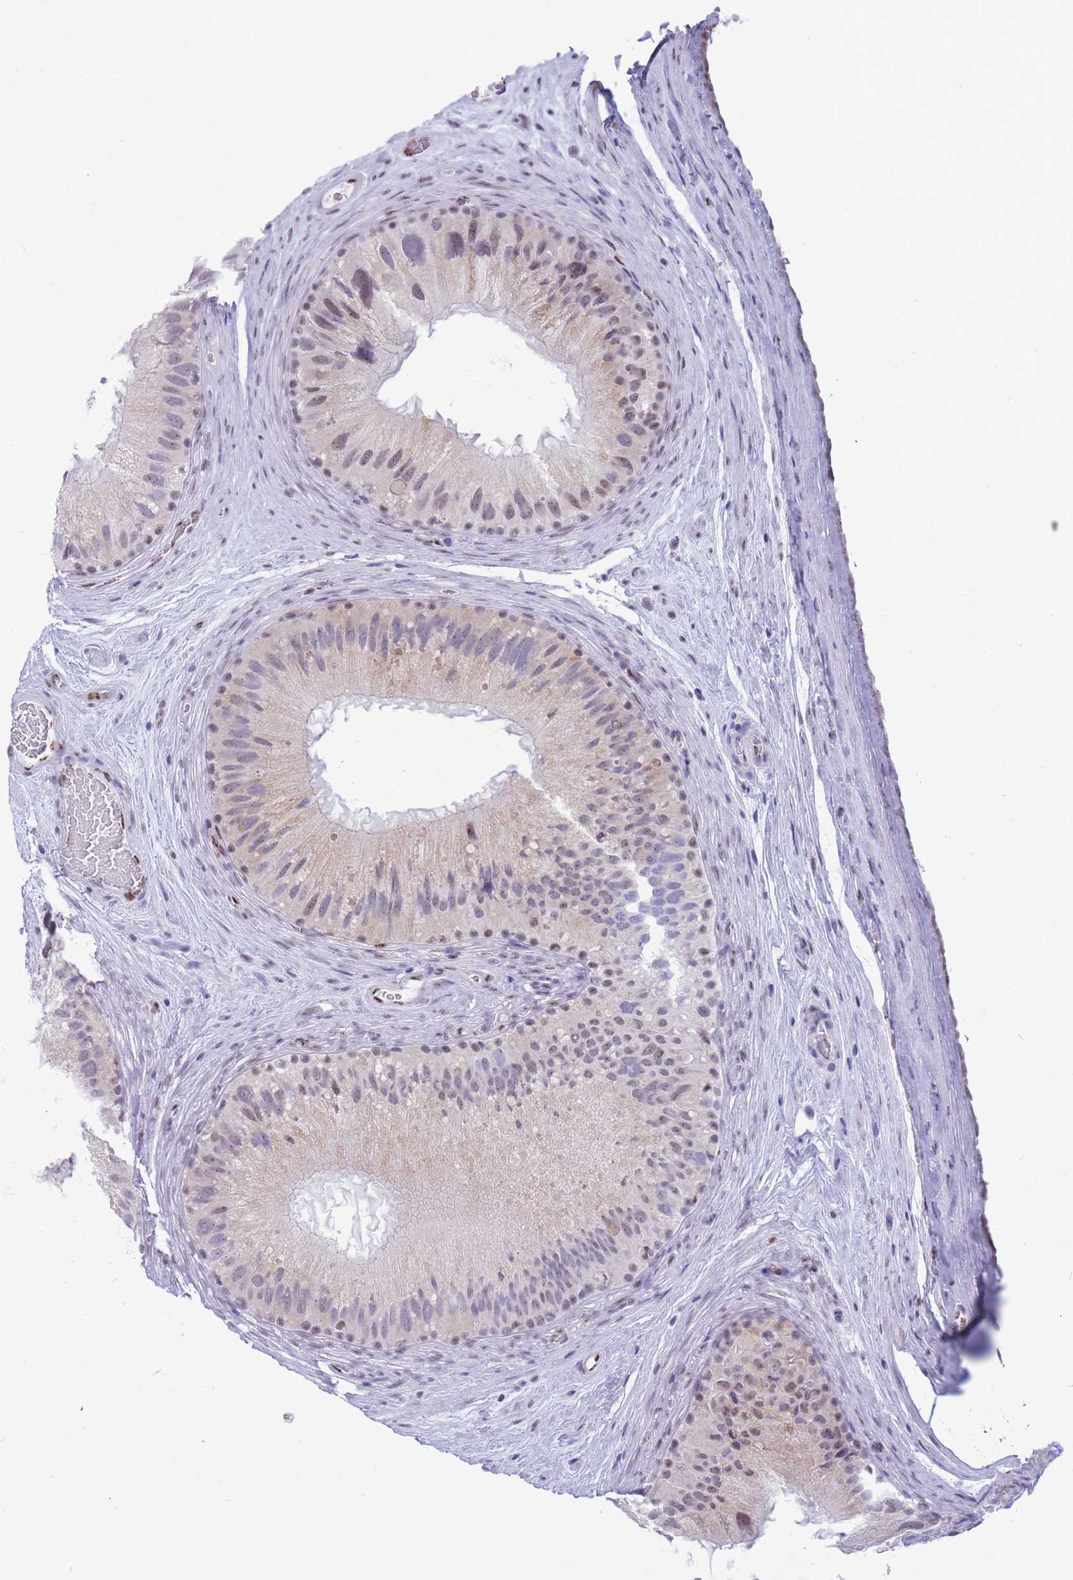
{"staining": {"intensity": "moderate", "quantity": "25%-75%", "location": "cytoplasmic/membranous,nuclear"}, "tissue": "epididymis", "cell_type": "Glandular cells", "image_type": "normal", "snomed": [{"axis": "morphology", "description": "Normal tissue, NOS"}, {"axis": "topography", "description": "Epididymis"}], "caption": "Immunohistochemistry (IHC) (DAB) staining of benign epididymis shows moderate cytoplasmic/membranous,nuclear protein expression in about 25%-75% of glandular cells. Immunohistochemistry stains the protein of interest in brown and the nuclei are stained blue.", "gene": "FAM153A", "patient": {"sex": "male", "age": 50}}